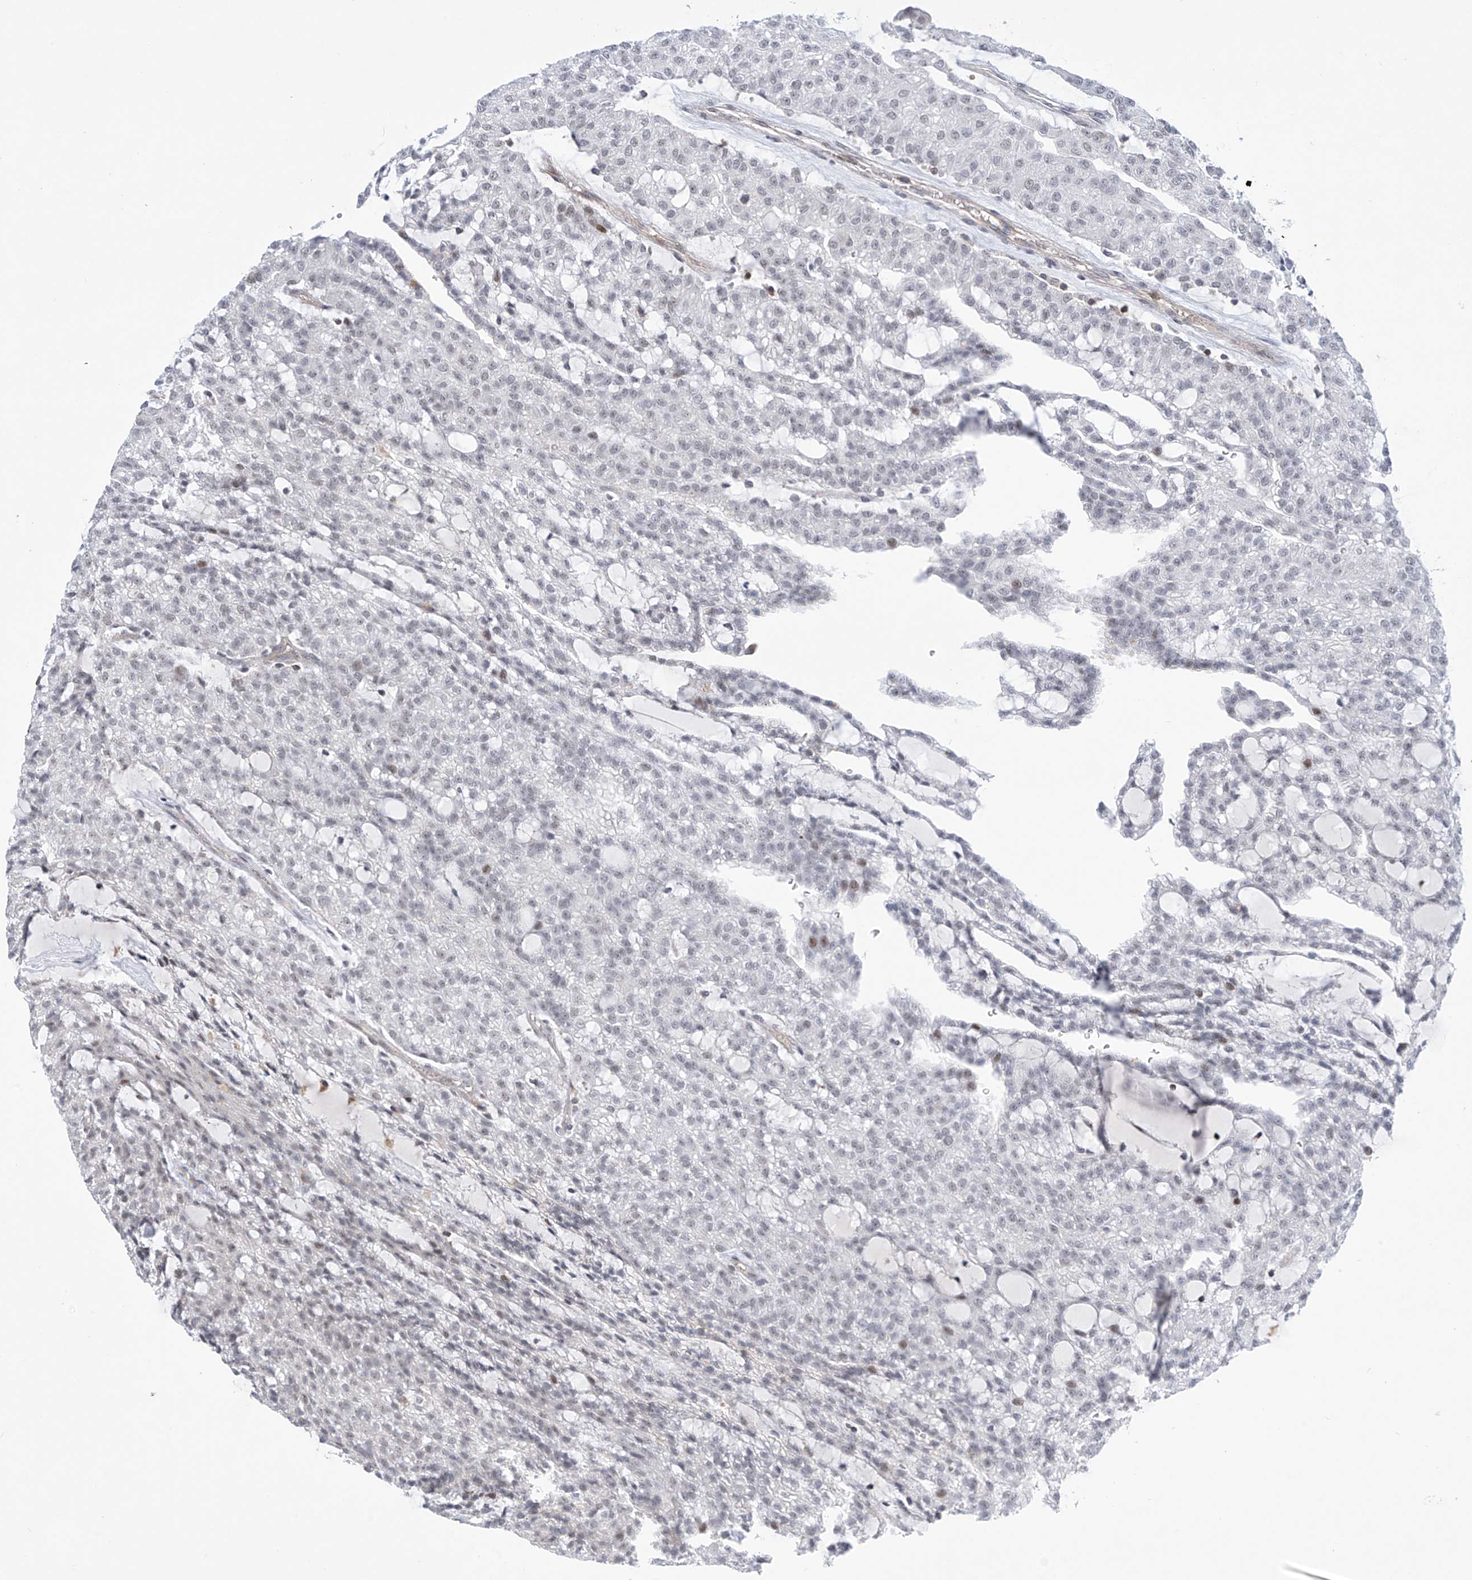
{"staining": {"intensity": "weak", "quantity": "<25%", "location": "nuclear"}, "tissue": "renal cancer", "cell_type": "Tumor cells", "image_type": "cancer", "snomed": [{"axis": "morphology", "description": "Adenocarcinoma, NOS"}, {"axis": "topography", "description": "Kidney"}], "caption": "A micrograph of renal cancer (adenocarcinoma) stained for a protein displays no brown staining in tumor cells. (Immunohistochemistry (ihc), brightfield microscopy, high magnification).", "gene": "MSL3", "patient": {"sex": "male", "age": 63}}